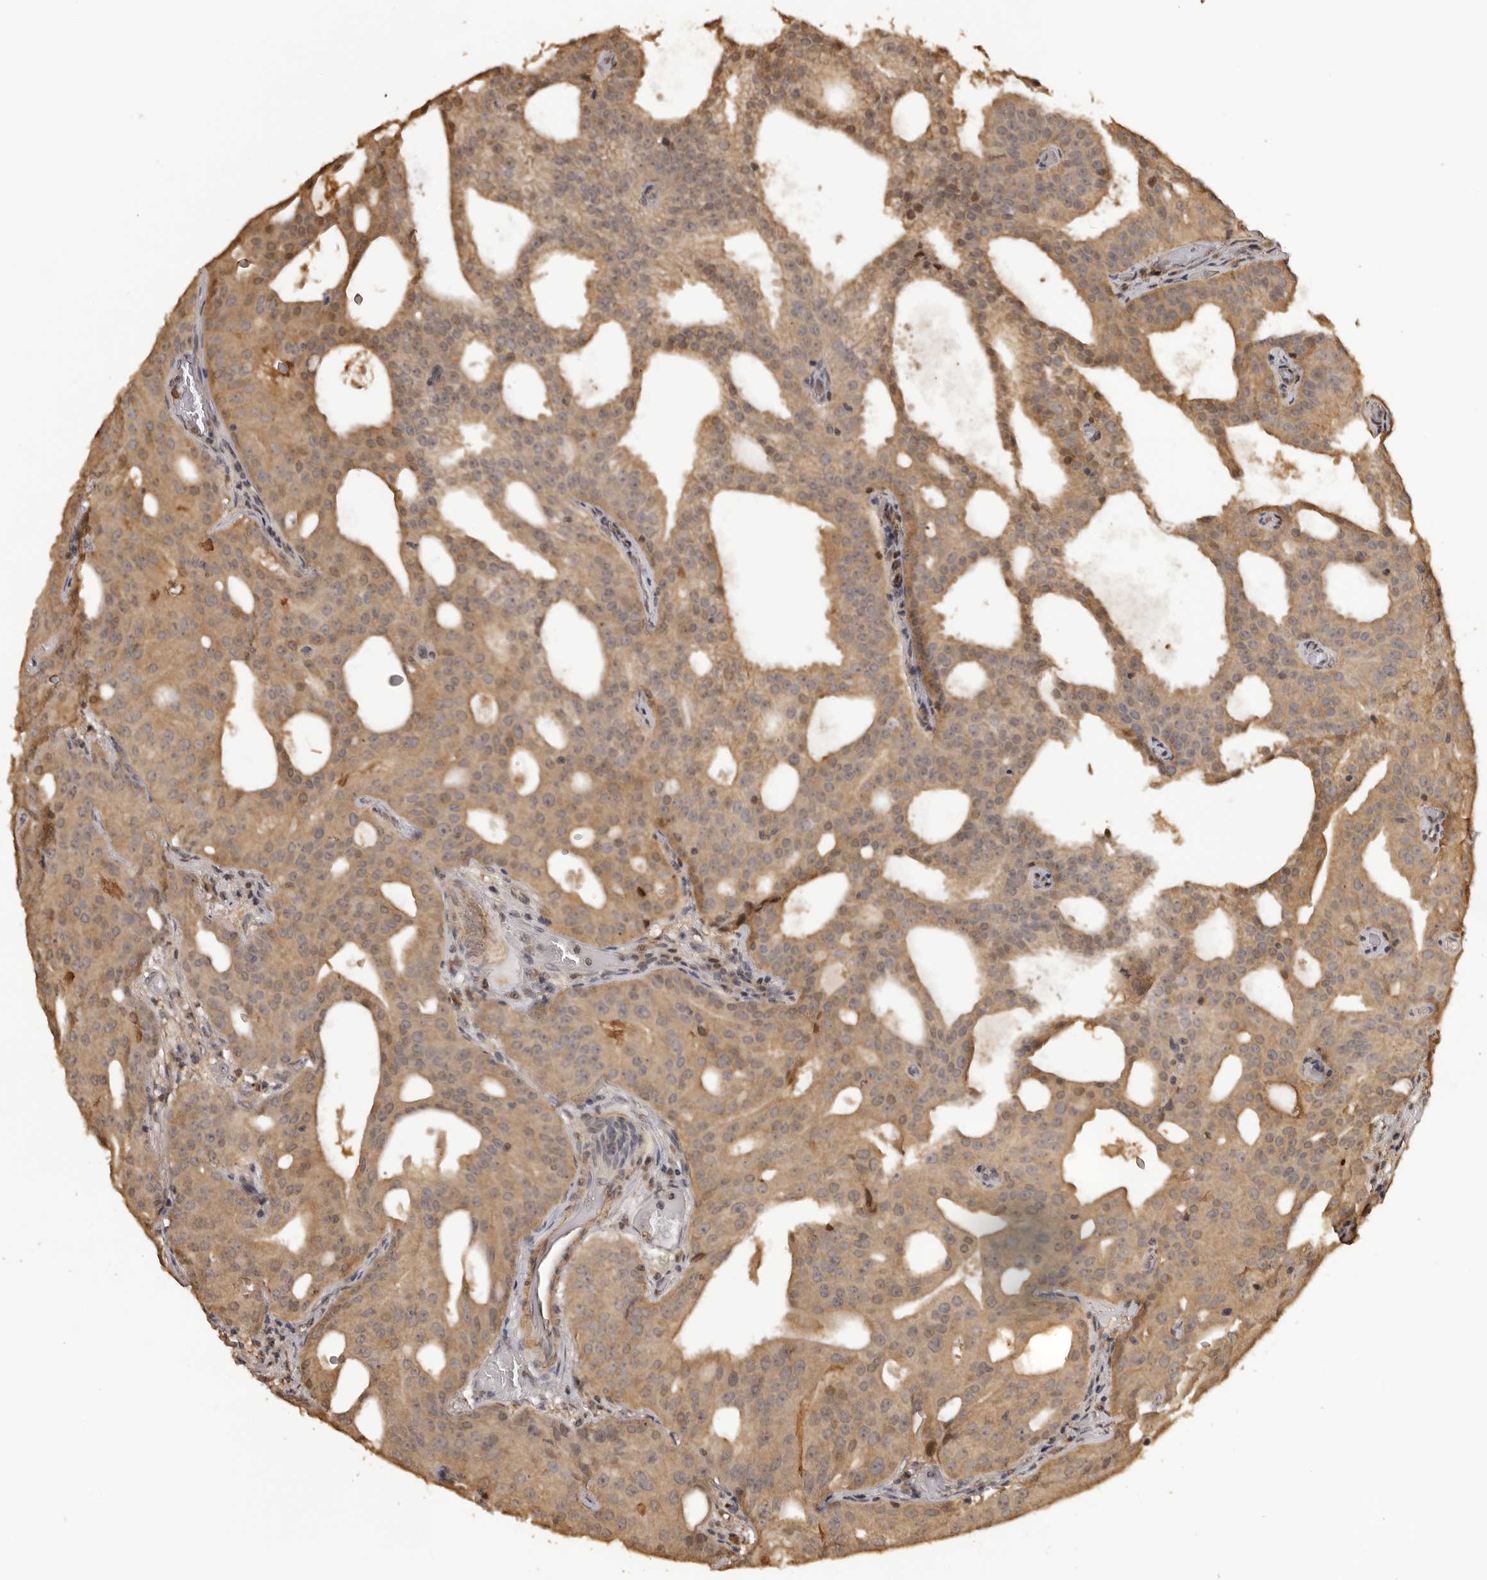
{"staining": {"intensity": "moderate", "quantity": ">75%", "location": "cytoplasmic/membranous"}, "tissue": "prostate cancer", "cell_type": "Tumor cells", "image_type": "cancer", "snomed": [{"axis": "morphology", "description": "Adenocarcinoma, Medium grade"}, {"axis": "topography", "description": "Prostate"}], "caption": "Moderate cytoplasmic/membranous positivity is identified in approximately >75% of tumor cells in prostate medium-grade adenocarcinoma.", "gene": "KIF2B", "patient": {"sex": "male", "age": 88}}